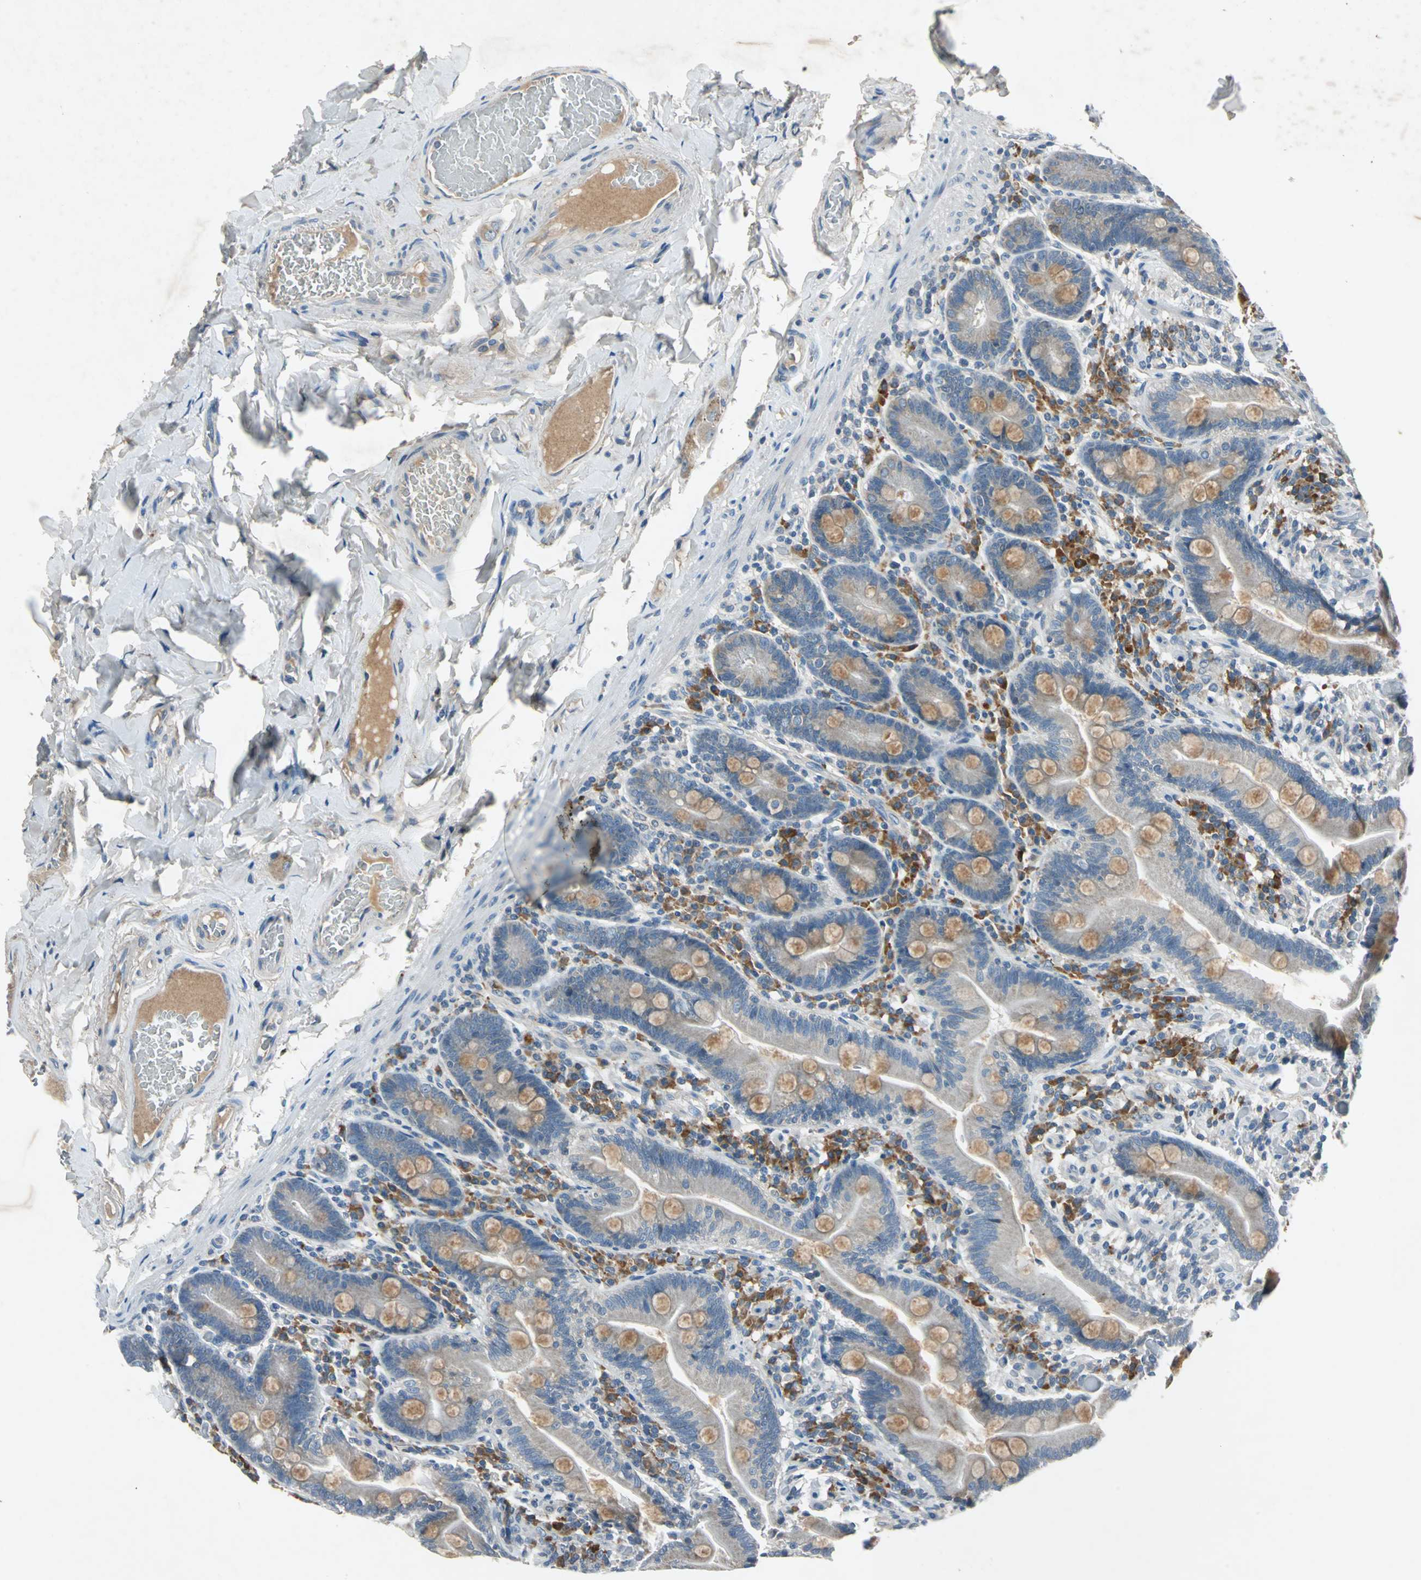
{"staining": {"intensity": "weak", "quantity": ">75%", "location": "cytoplasmic/membranous"}, "tissue": "duodenum", "cell_type": "Glandular cells", "image_type": "normal", "snomed": [{"axis": "morphology", "description": "Normal tissue, NOS"}, {"axis": "topography", "description": "Duodenum"}], "caption": "DAB (3,3'-diaminobenzidine) immunohistochemical staining of benign duodenum reveals weak cytoplasmic/membranous protein staining in approximately >75% of glandular cells. (IHC, brightfield microscopy, high magnification).", "gene": "SLC2A13", "patient": {"sex": "male", "age": 66}}